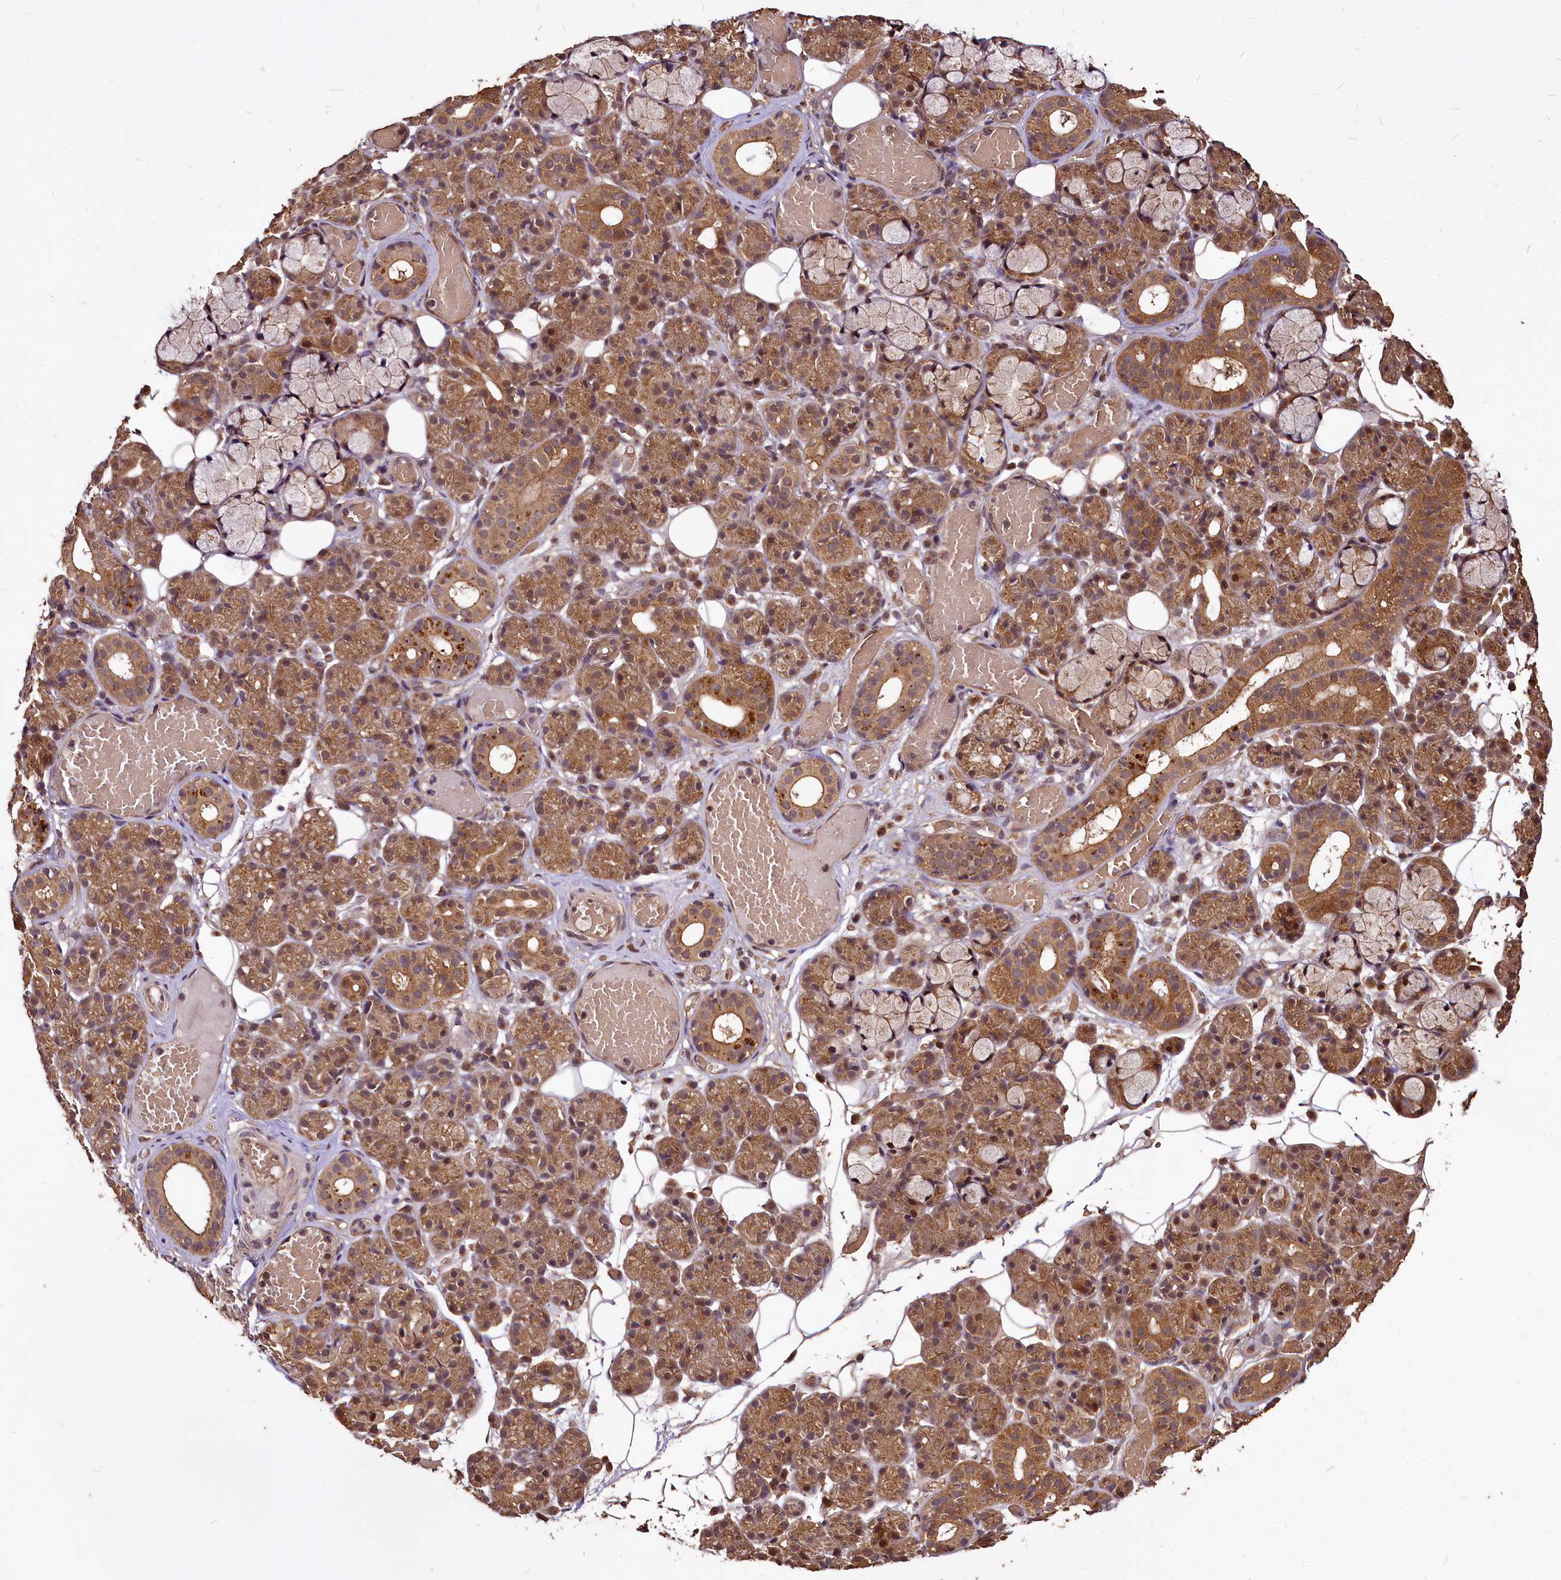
{"staining": {"intensity": "moderate", "quantity": ">75%", "location": "cytoplasmic/membranous,nuclear"}, "tissue": "salivary gland", "cell_type": "Glandular cells", "image_type": "normal", "snomed": [{"axis": "morphology", "description": "Normal tissue, NOS"}, {"axis": "topography", "description": "Salivary gland"}], "caption": "Immunohistochemistry (IHC) photomicrograph of benign human salivary gland stained for a protein (brown), which displays medium levels of moderate cytoplasmic/membranous,nuclear positivity in about >75% of glandular cells.", "gene": "VPS51", "patient": {"sex": "male", "age": 63}}